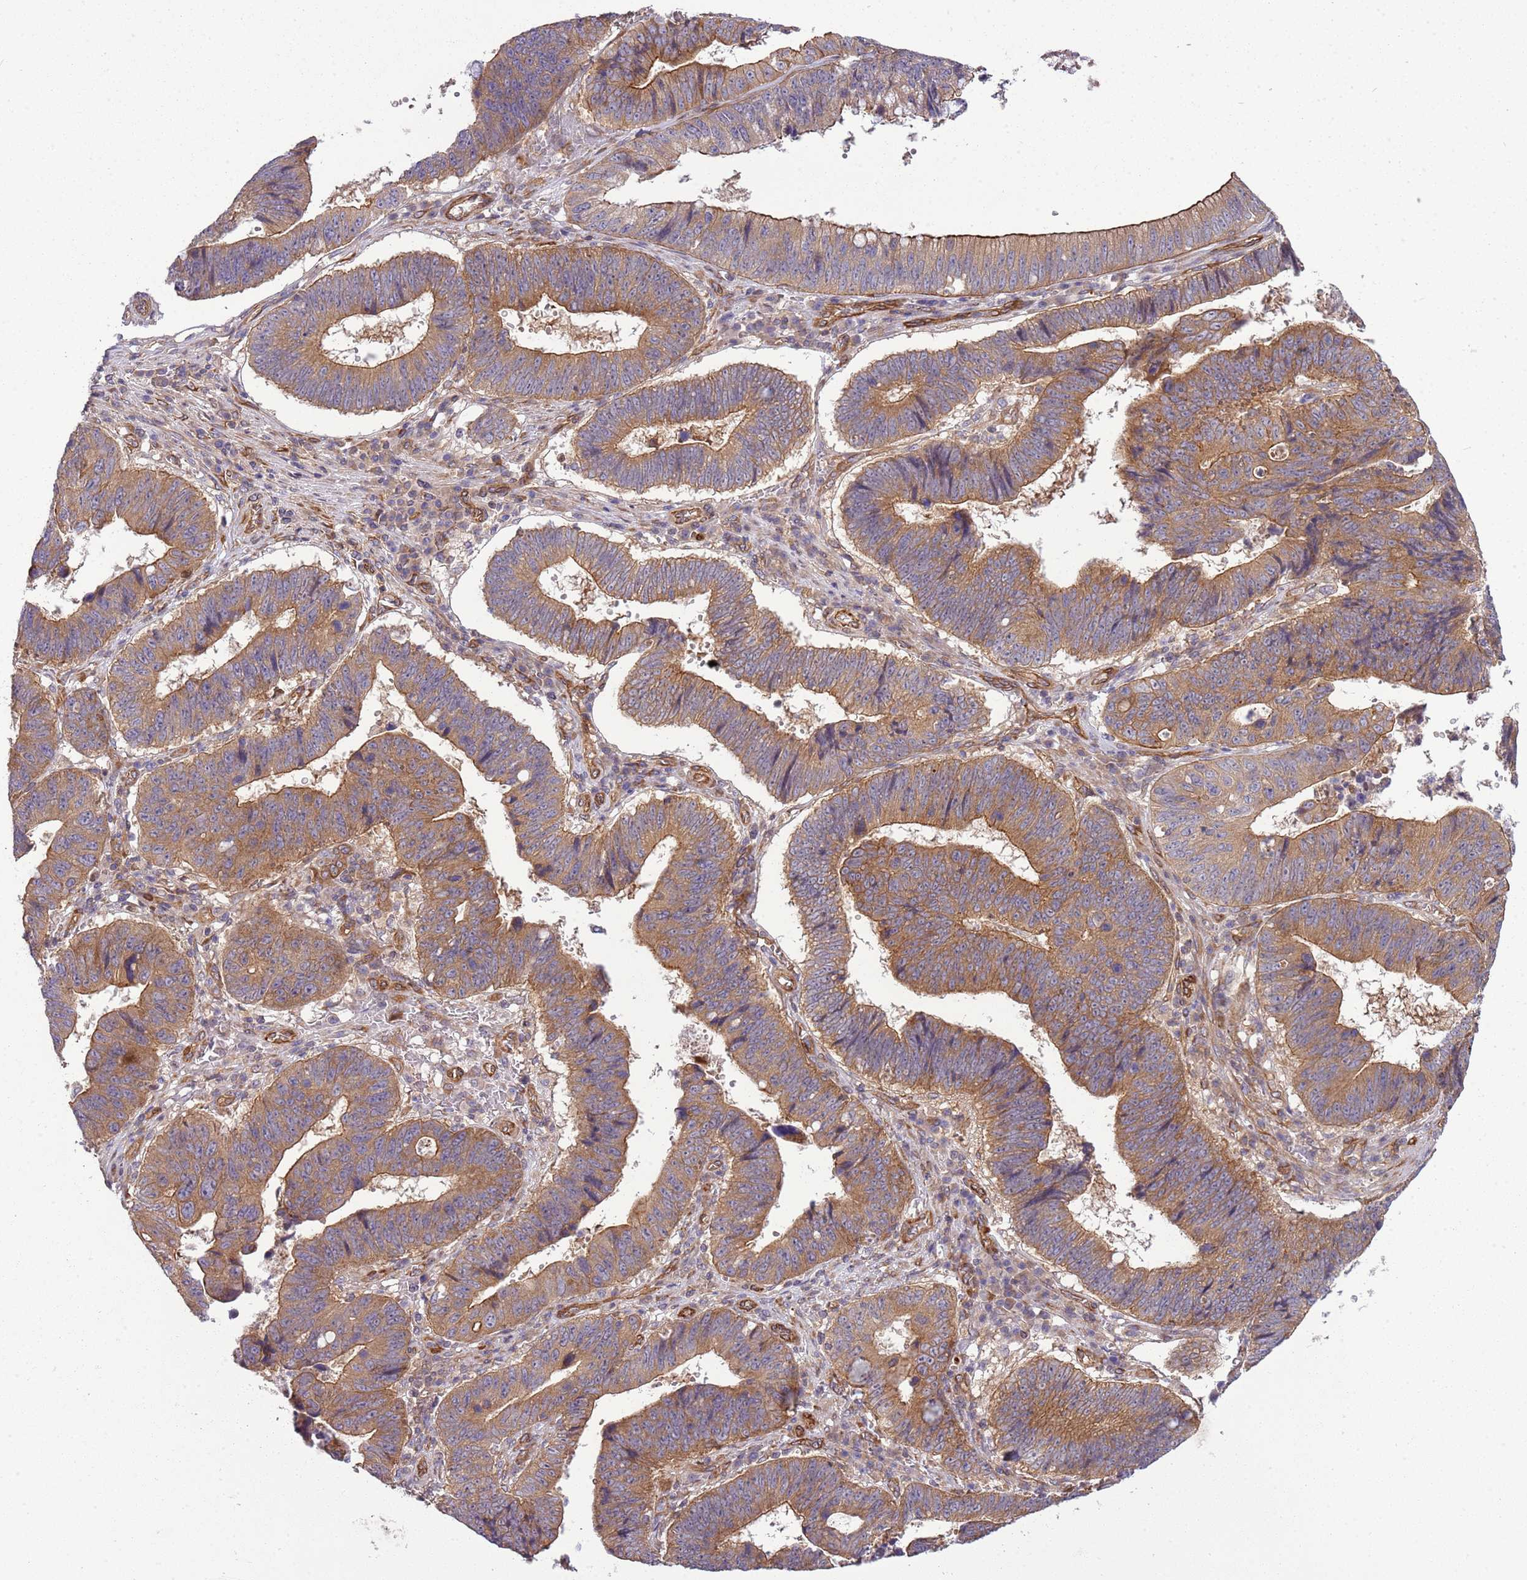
{"staining": {"intensity": "moderate", "quantity": ">75%", "location": "cytoplasmic/membranous"}, "tissue": "stomach cancer", "cell_type": "Tumor cells", "image_type": "cancer", "snomed": [{"axis": "morphology", "description": "Adenocarcinoma, NOS"}, {"axis": "topography", "description": "Stomach"}], "caption": "Immunohistochemical staining of human stomach adenocarcinoma reveals medium levels of moderate cytoplasmic/membranous staining in approximately >75% of tumor cells.", "gene": "GNL1", "patient": {"sex": "male", "age": 59}}